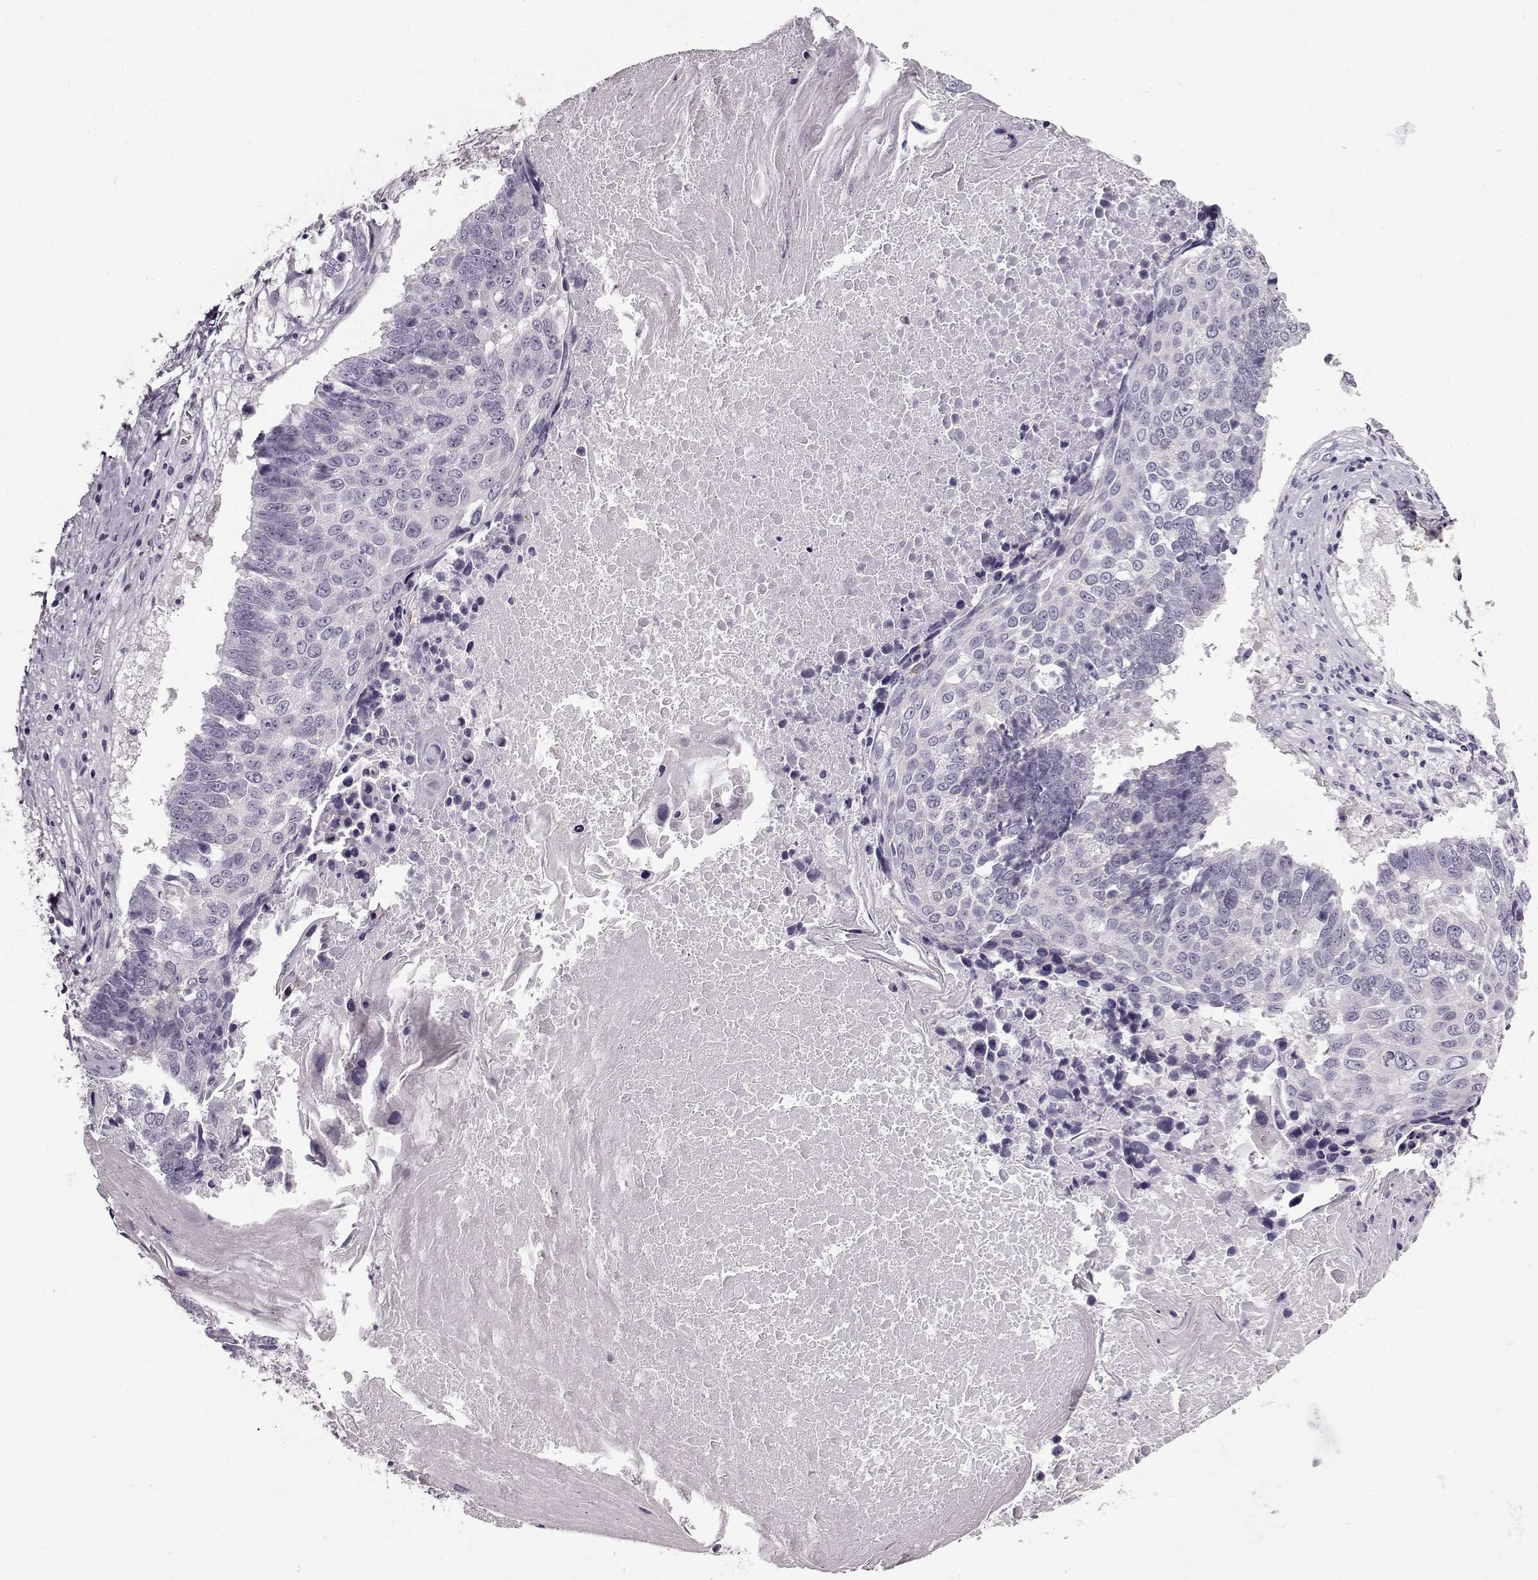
{"staining": {"intensity": "negative", "quantity": "none", "location": "none"}, "tissue": "lung cancer", "cell_type": "Tumor cells", "image_type": "cancer", "snomed": [{"axis": "morphology", "description": "Squamous cell carcinoma, NOS"}, {"axis": "topography", "description": "Lung"}], "caption": "IHC photomicrograph of human squamous cell carcinoma (lung) stained for a protein (brown), which demonstrates no positivity in tumor cells.", "gene": "RP1L1", "patient": {"sex": "male", "age": 73}}